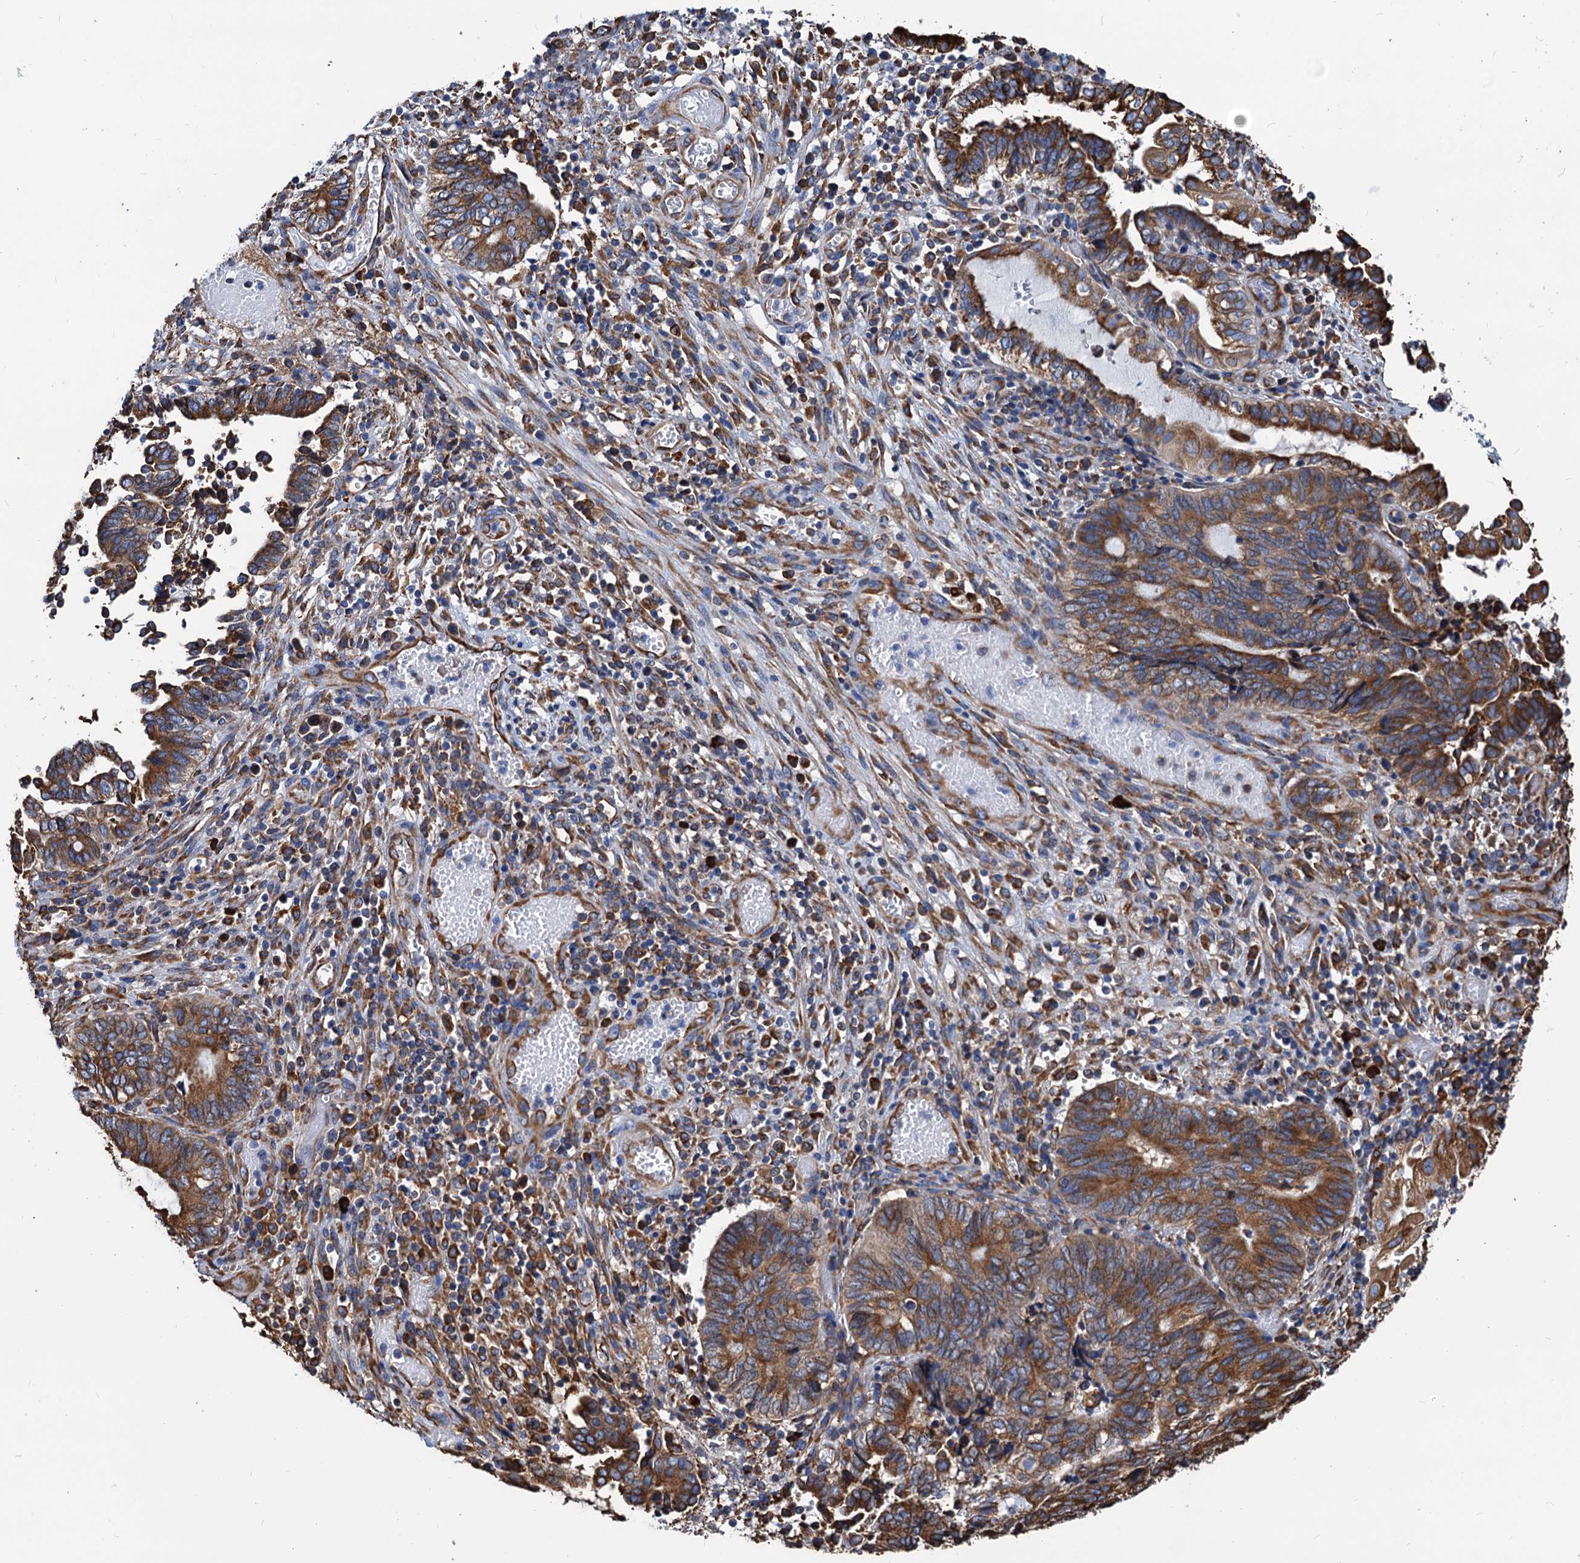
{"staining": {"intensity": "moderate", "quantity": ">75%", "location": "cytoplasmic/membranous"}, "tissue": "endometrial cancer", "cell_type": "Tumor cells", "image_type": "cancer", "snomed": [{"axis": "morphology", "description": "Adenocarcinoma, NOS"}, {"axis": "topography", "description": "Uterus"}, {"axis": "topography", "description": "Endometrium"}], "caption": "Immunohistochemical staining of human endometrial cancer (adenocarcinoma) reveals medium levels of moderate cytoplasmic/membranous staining in about >75% of tumor cells. The protein of interest is shown in brown color, while the nuclei are stained blue.", "gene": "HSPA5", "patient": {"sex": "female", "age": 70}}